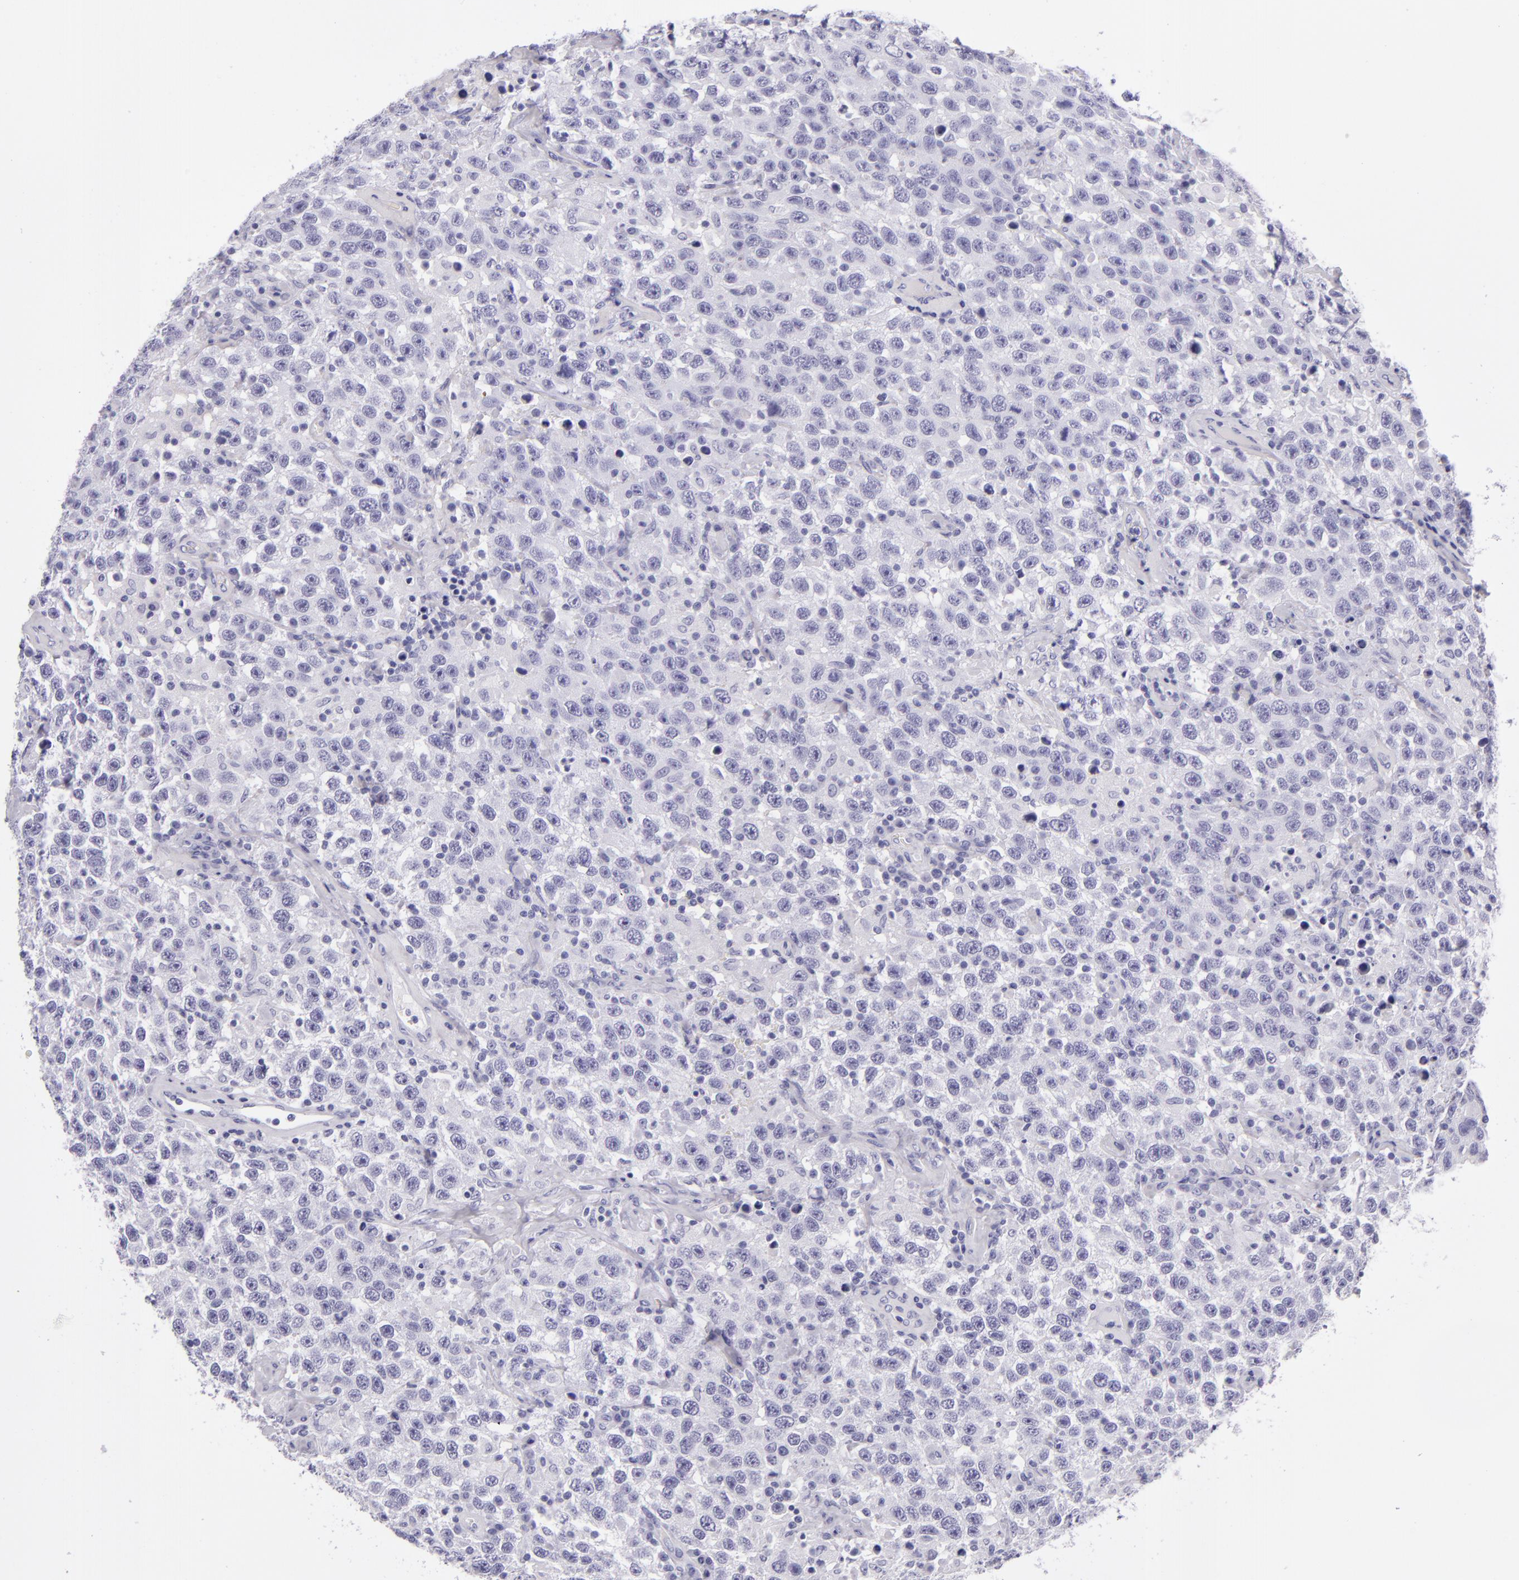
{"staining": {"intensity": "negative", "quantity": "none", "location": "none"}, "tissue": "testis cancer", "cell_type": "Tumor cells", "image_type": "cancer", "snomed": [{"axis": "morphology", "description": "Seminoma, NOS"}, {"axis": "topography", "description": "Testis"}], "caption": "Tumor cells are negative for protein expression in human testis cancer (seminoma).", "gene": "CR2", "patient": {"sex": "male", "age": 41}}